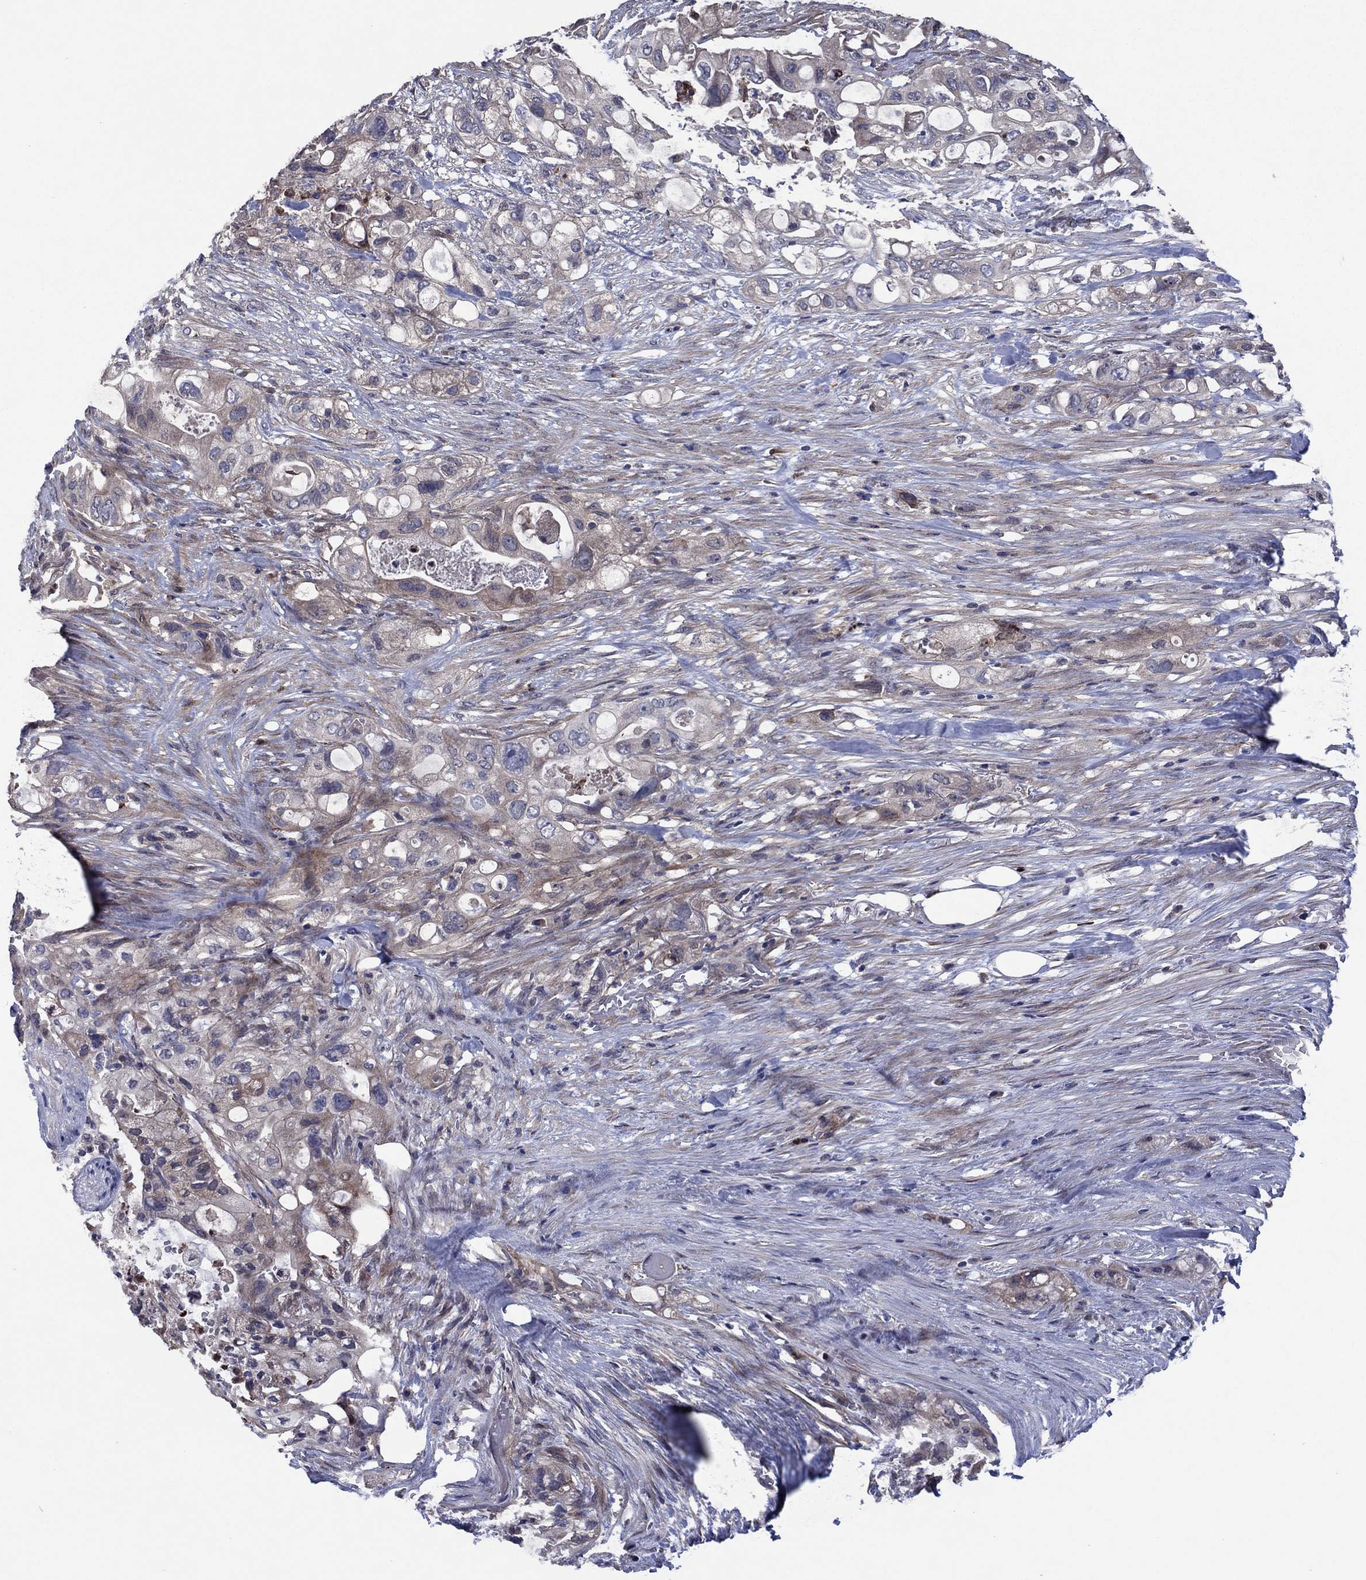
{"staining": {"intensity": "weak", "quantity": "<25%", "location": "cytoplasmic/membranous"}, "tissue": "pancreatic cancer", "cell_type": "Tumor cells", "image_type": "cancer", "snomed": [{"axis": "morphology", "description": "Adenocarcinoma, NOS"}, {"axis": "topography", "description": "Pancreas"}], "caption": "High power microscopy photomicrograph of an IHC image of pancreatic adenocarcinoma, revealing no significant expression in tumor cells.", "gene": "MSRB1", "patient": {"sex": "female", "age": 72}}